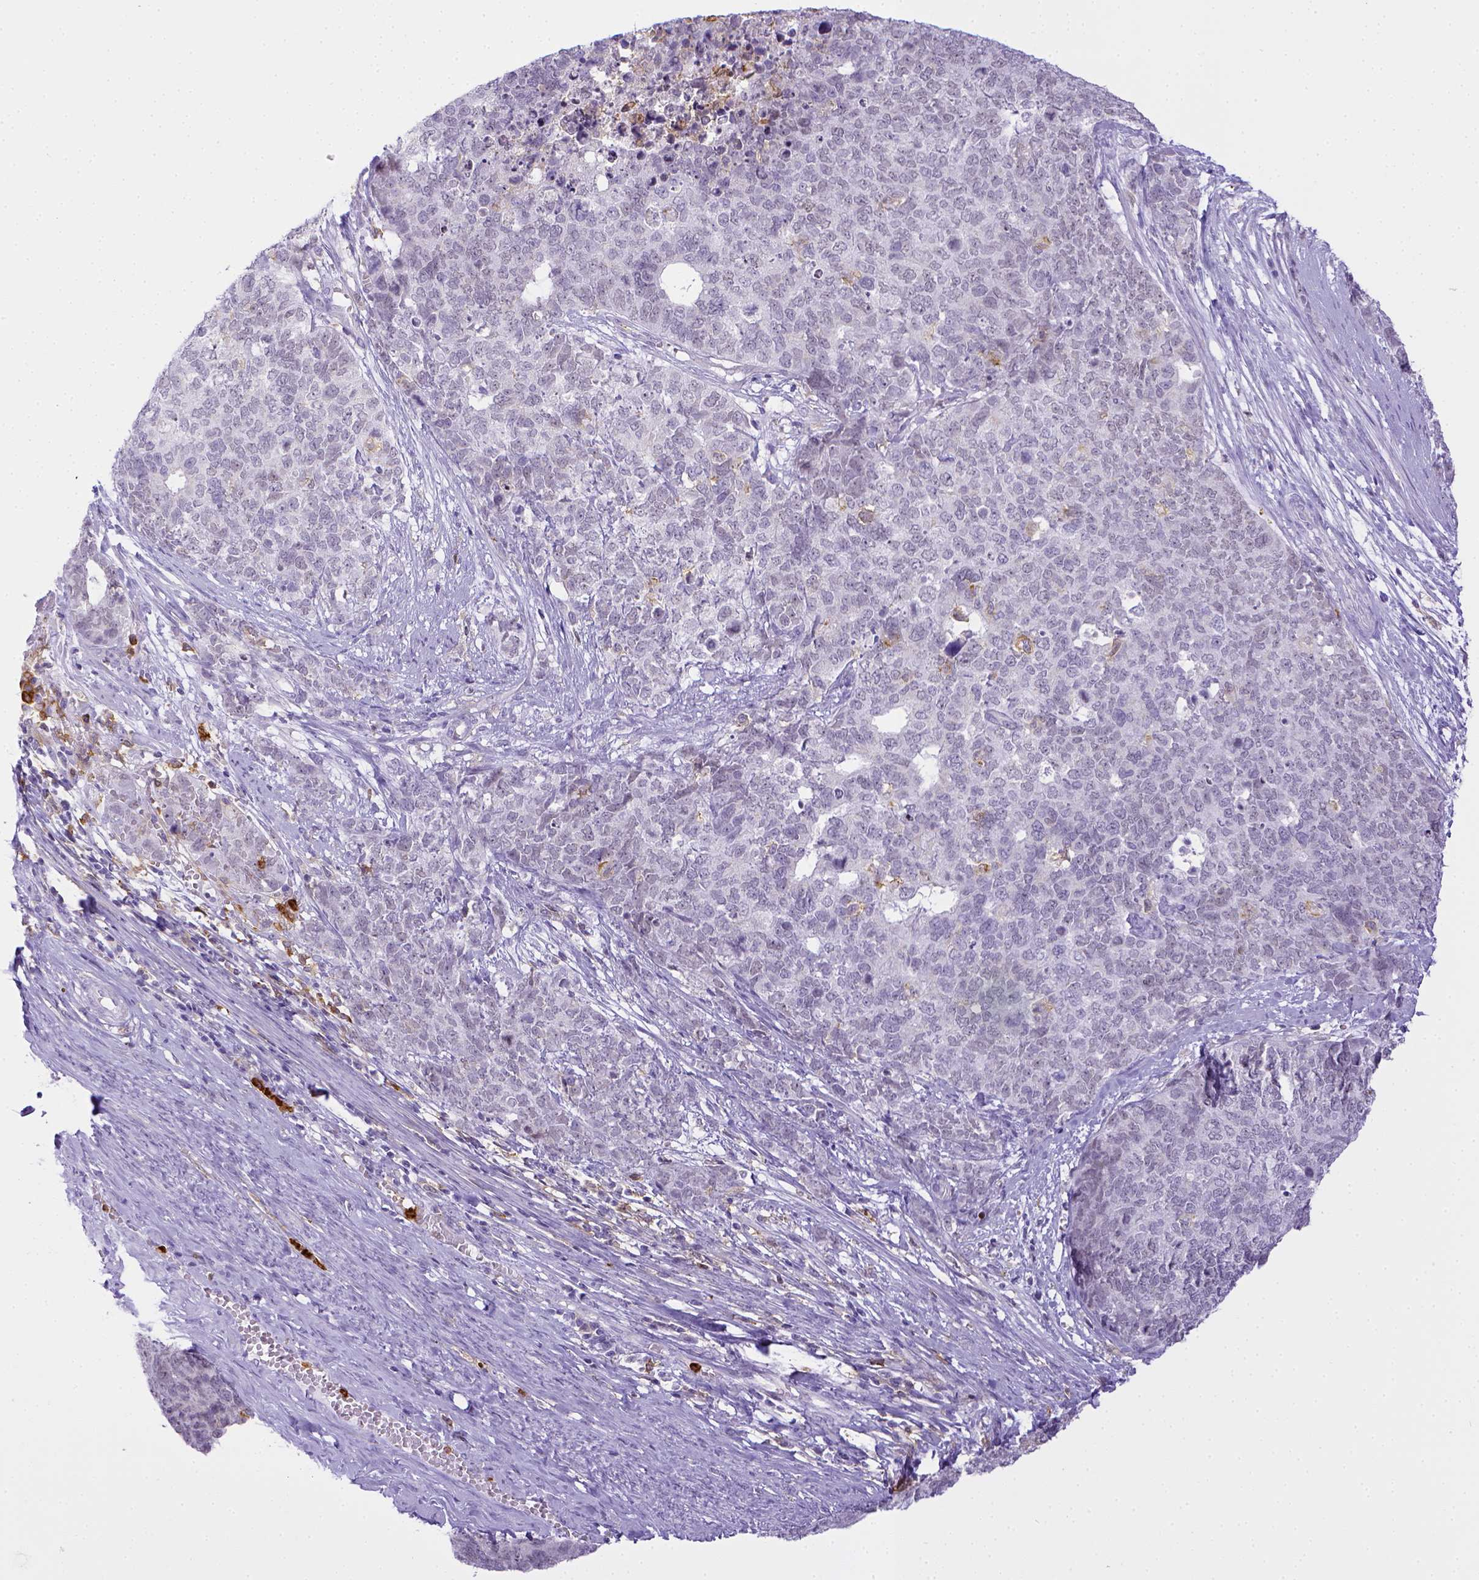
{"staining": {"intensity": "negative", "quantity": "none", "location": "none"}, "tissue": "cervical cancer", "cell_type": "Tumor cells", "image_type": "cancer", "snomed": [{"axis": "morphology", "description": "Squamous cell carcinoma, NOS"}, {"axis": "topography", "description": "Cervix"}], "caption": "Cervical cancer (squamous cell carcinoma) was stained to show a protein in brown. There is no significant positivity in tumor cells. (DAB immunohistochemistry (IHC), high magnification).", "gene": "ITGAM", "patient": {"sex": "female", "age": 63}}